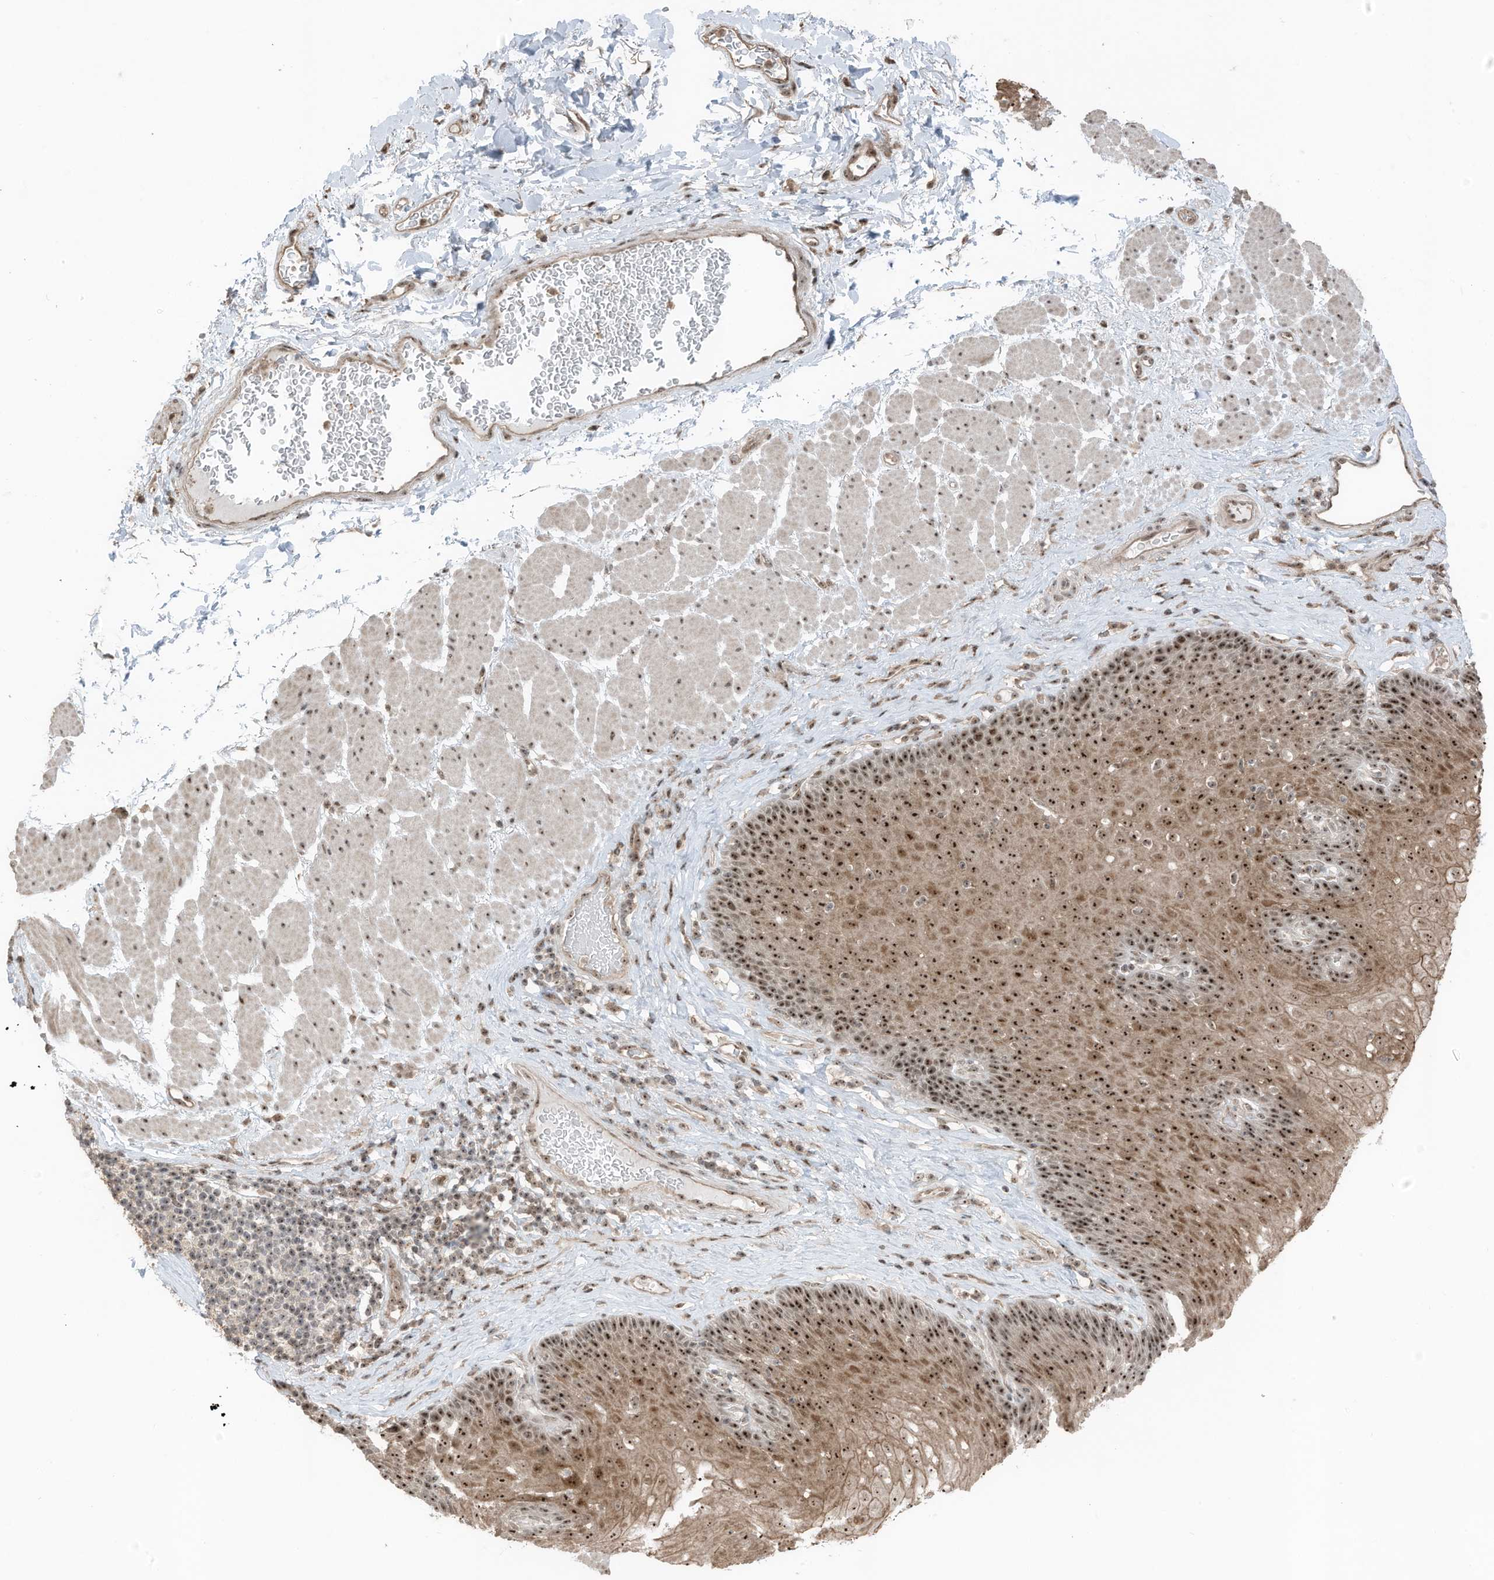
{"staining": {"intensity": "strong", "quantity": ">75%", "location": "cytoplasmic/membranous,nuclear"}, "tissue": "esophagus", "cell_type": "Squamous epithelial cells", "image_type": "normal", "snomed": [{"axis": "morphology", "description": "Normal tissue, NOS"}, {"axis": "topography", "description": "Esophagus"}], "caption": "The immunohistochemical stain labels strong cytoplasmic/membranous,nuclear staining in squamous epithelial cells of benign esophagus. The staining was performed using DAB, with brown indicating positive protein expression. Nuclei are stained blue with hematoxylin.", "gene": "UTP3", "patient": {"sex": "female", "age": 66}}